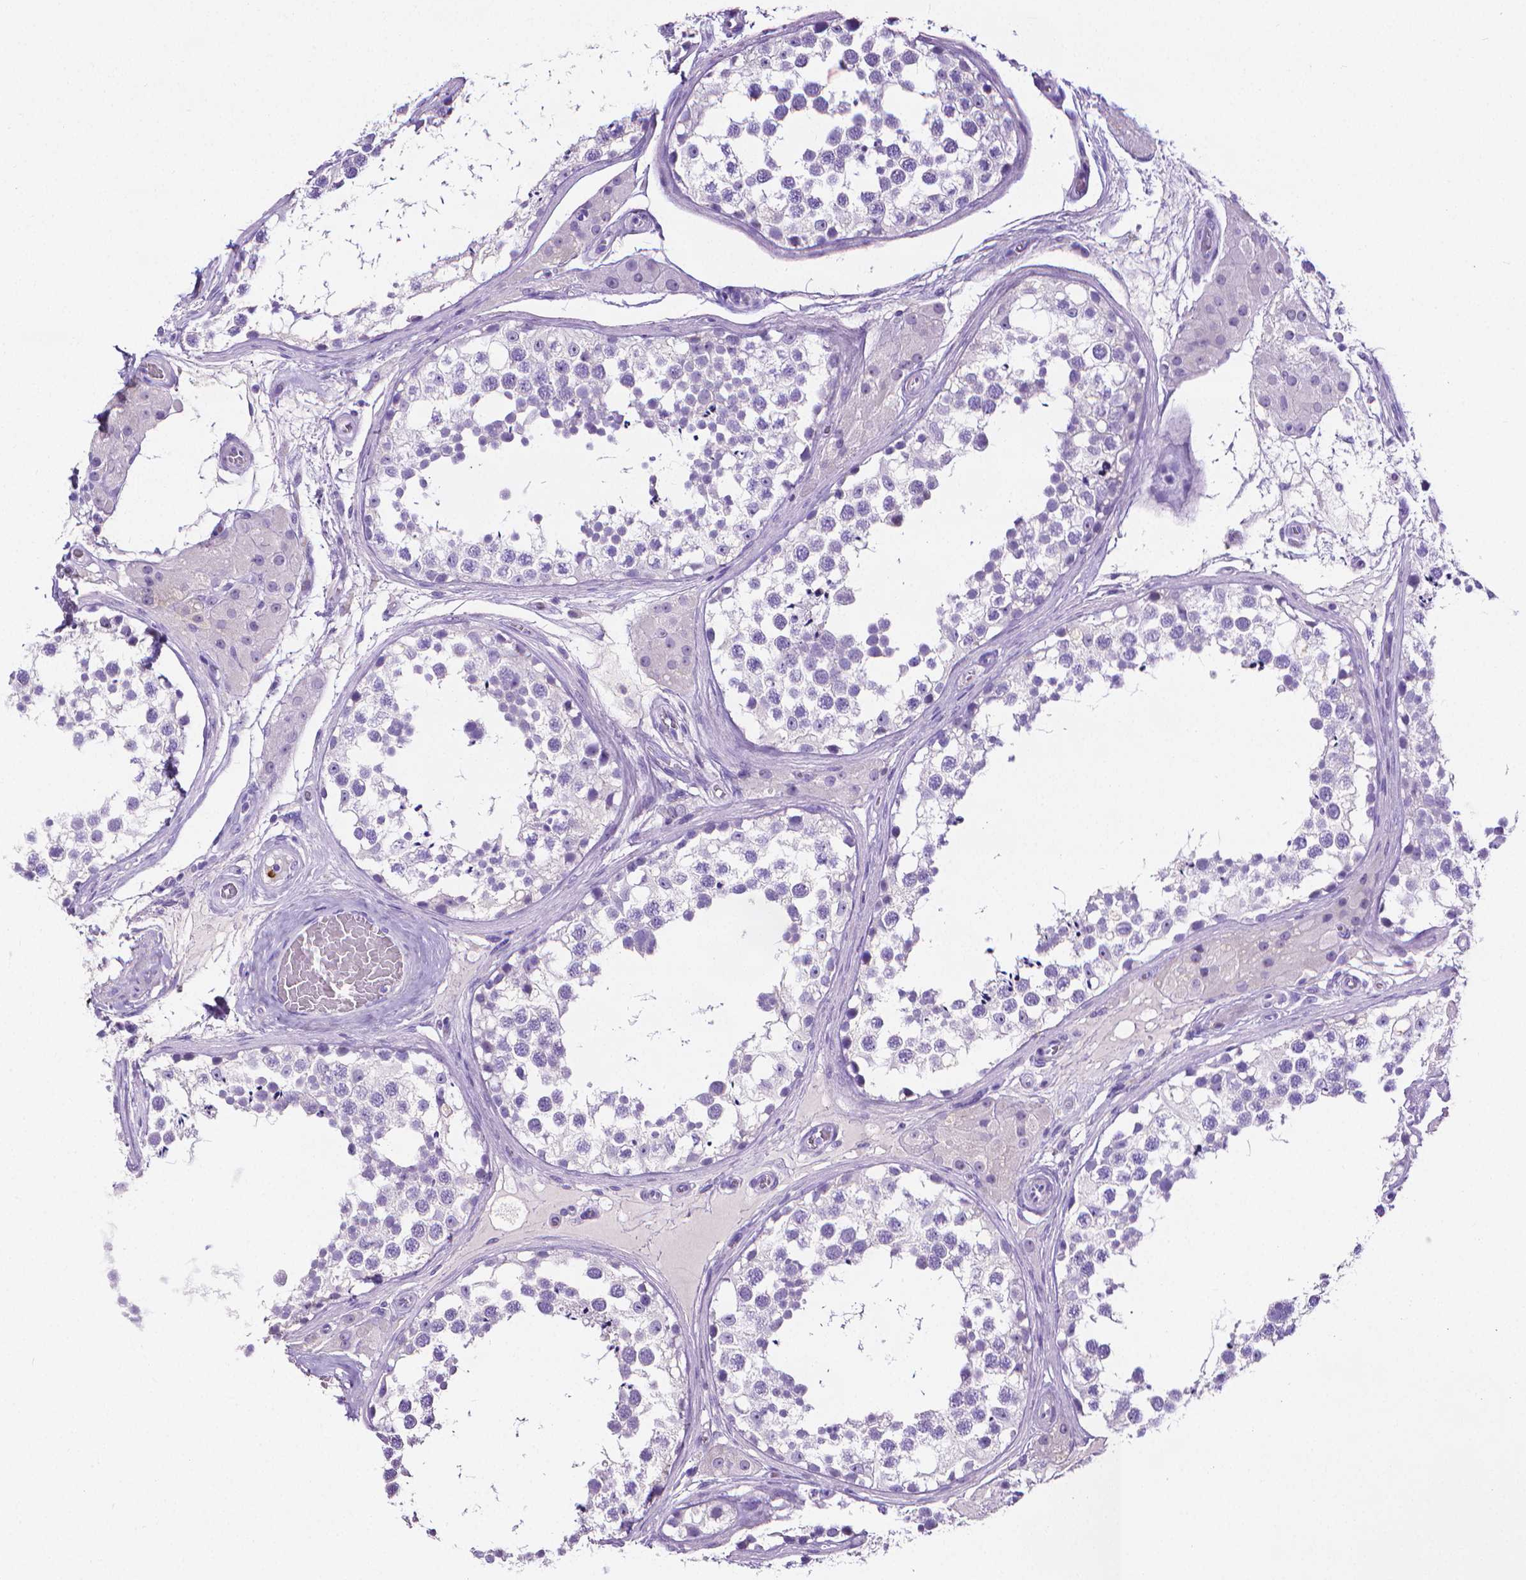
{"staining": {"intensity": "negative", "quantity": "none", "location": "none"}, "tissue": "testis", "cell_type": "Cells in seminiferous ducts", "image_type": "normal", "snomed": [{"axis": "morphology", "description": "Normal tissue, NOS"}, {"axis": "morphology", "description": "Seminoma, NOS"}, {"axis": "topography", "description": "Testis"}], "caption": "The immunohistochemistry (IHC) micrograph has no significant staining in cells in seminiferous ducts of testis. (DAB (3,3'-diaminobenzidine) immunohistochemistry, high magnification).", "gene": "MMP9", "patient": {"sex": "male", "age": 65}}